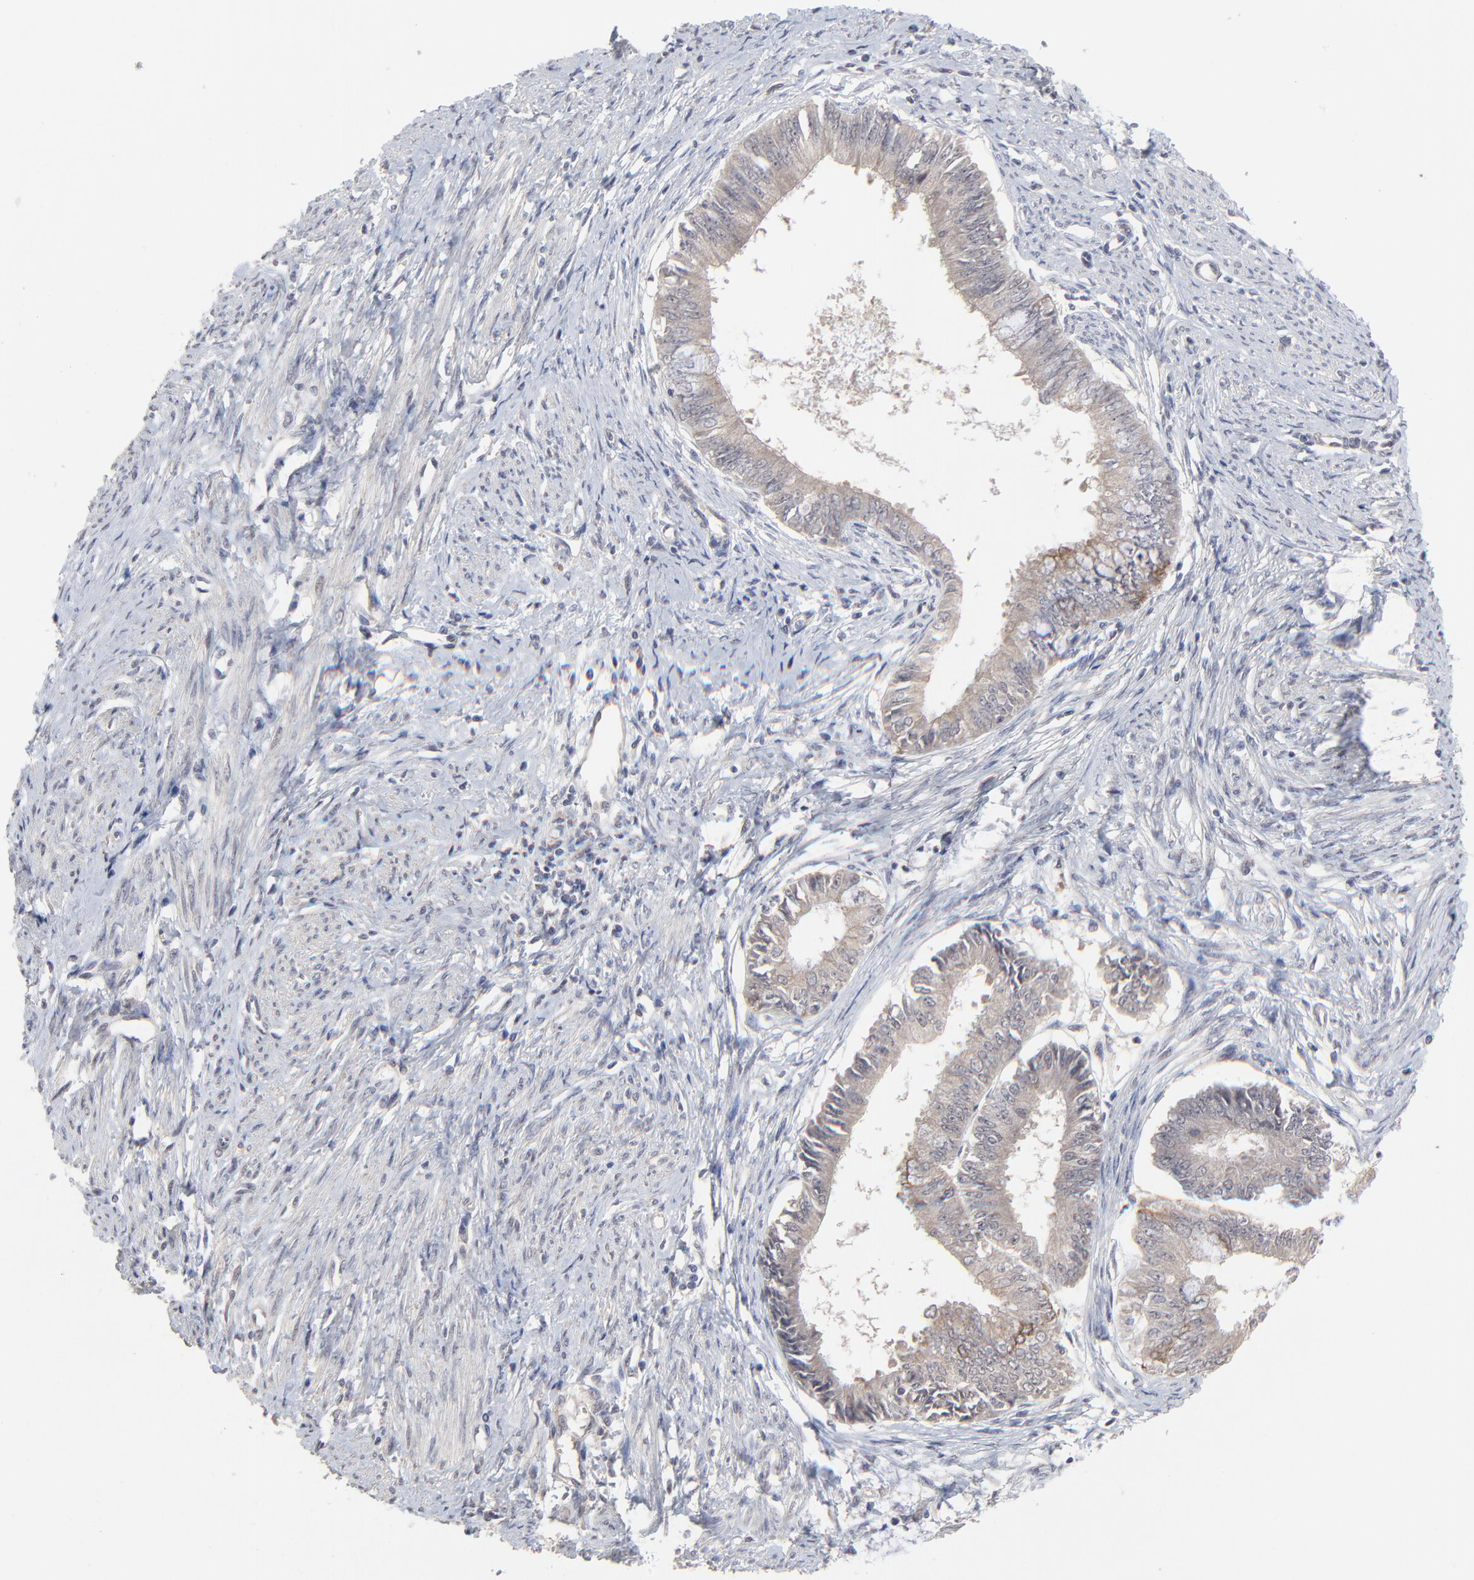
{"staining": {"intensity": "strong", "quantity": "<25%", "location": "cytoplasmic/membranous"}, "tissue": "endometrial cancer", "cell_type": "Tumor cells", "image_type": "cancer", "snomed": [{"axis": "morphology", "description": "Adenocarcinoma, NOS"}, {"axis": "topography", "description": "Endometrium"}], "caption": "This is an image of IHC staining of adenocarcinoma (endometrial), which shows strong staining in the cytoplasmic/membranous of tumor cells.", "gene": "FAM199X", "patient": {"sex": "female", "age": 76}}